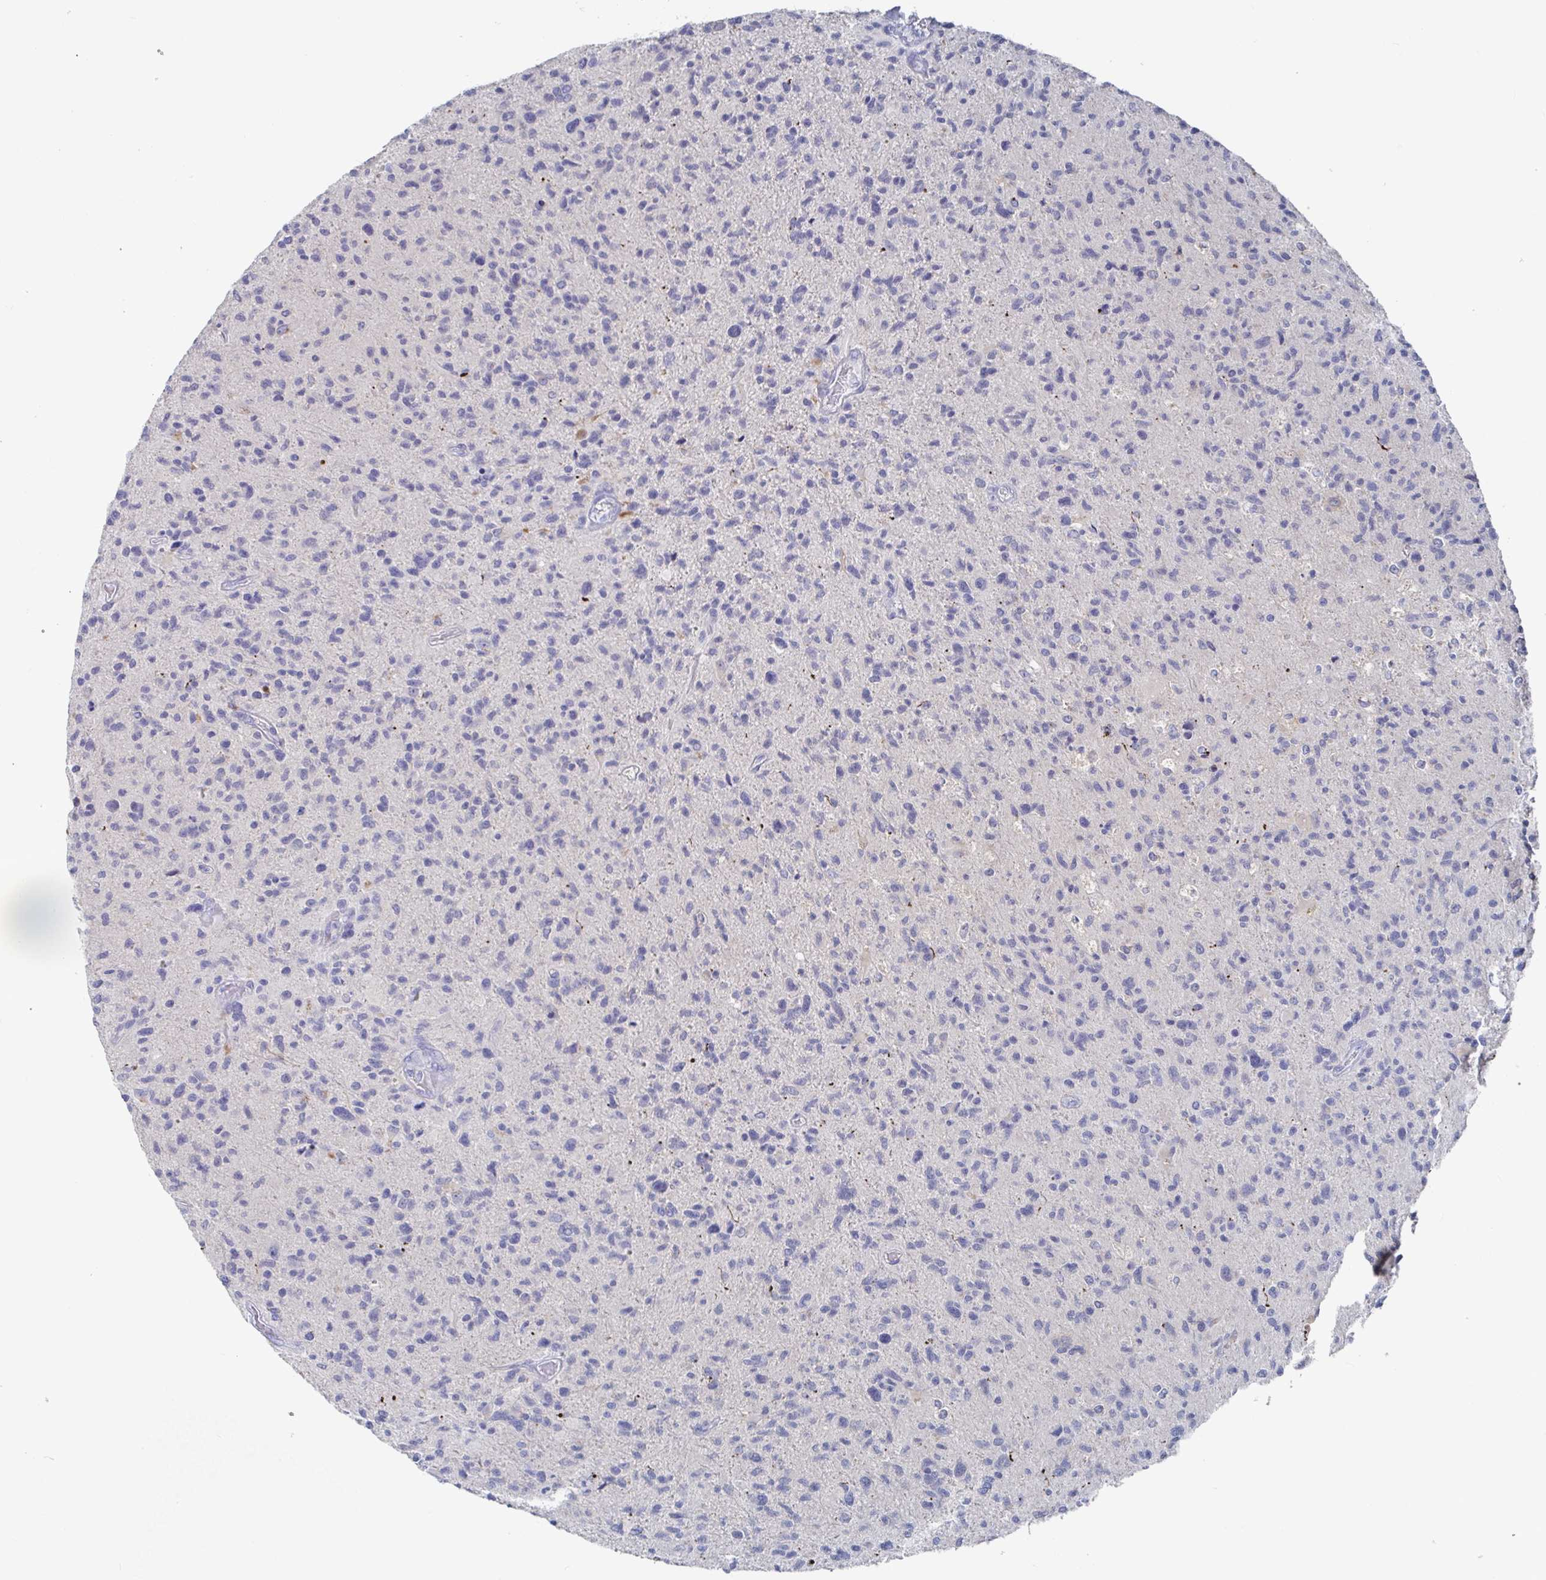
{"staining": {"intensity": "negative", "quantity": "none", "location": "none"}, "tissue": "glioma", "cell_type": "Tumor cells", "image_type": "cancer", "snomed": [{"axis": "morphology", "description": "Glioma, malignant, High grade"}, {"axis": "topography", "description": "Brain"}], "caption": "There is no significant staining in tumor cells of malignant glioma (high-grade).", "gene": "GPR148", "patient": {"sex": "female", "age": 70}}